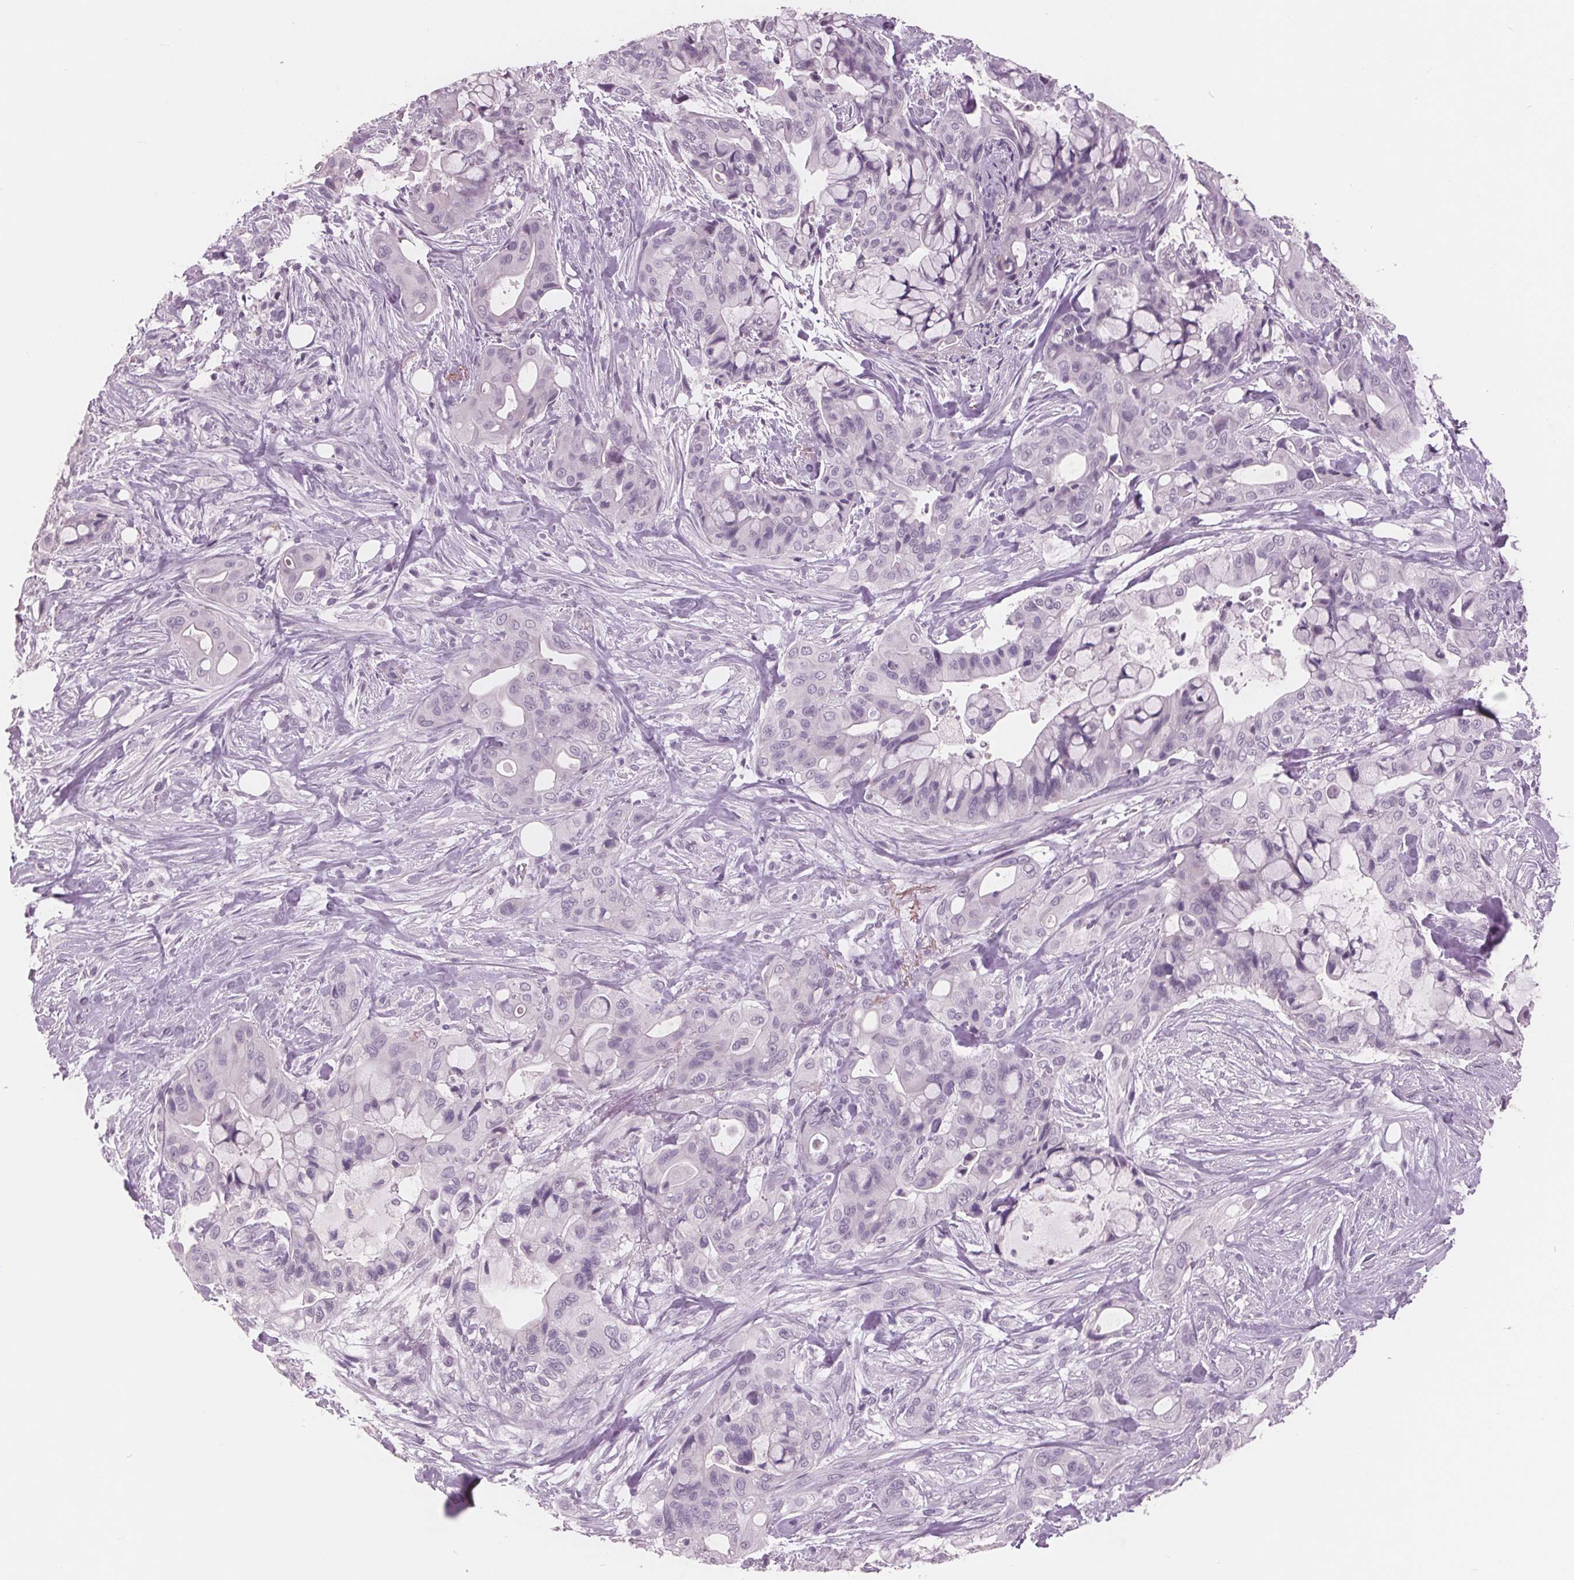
{"staining": {"intensity": "negative", "quantity": "none", "location": "none"}, "tissue": "pancreatic cancer", "cell_type": "Tumor cells", "image_type": "cancer", "snomed": [{"axis": "morphology", "description": "Adenocarcinoma, NOS"}, {"axis": "topography", "description": "Pancreas"}], "caption": "The image shows no staining of tumor cells in pancreatic cancer.", "gene": "AMBP", "patient": {"sex": "male", "age": 71}}